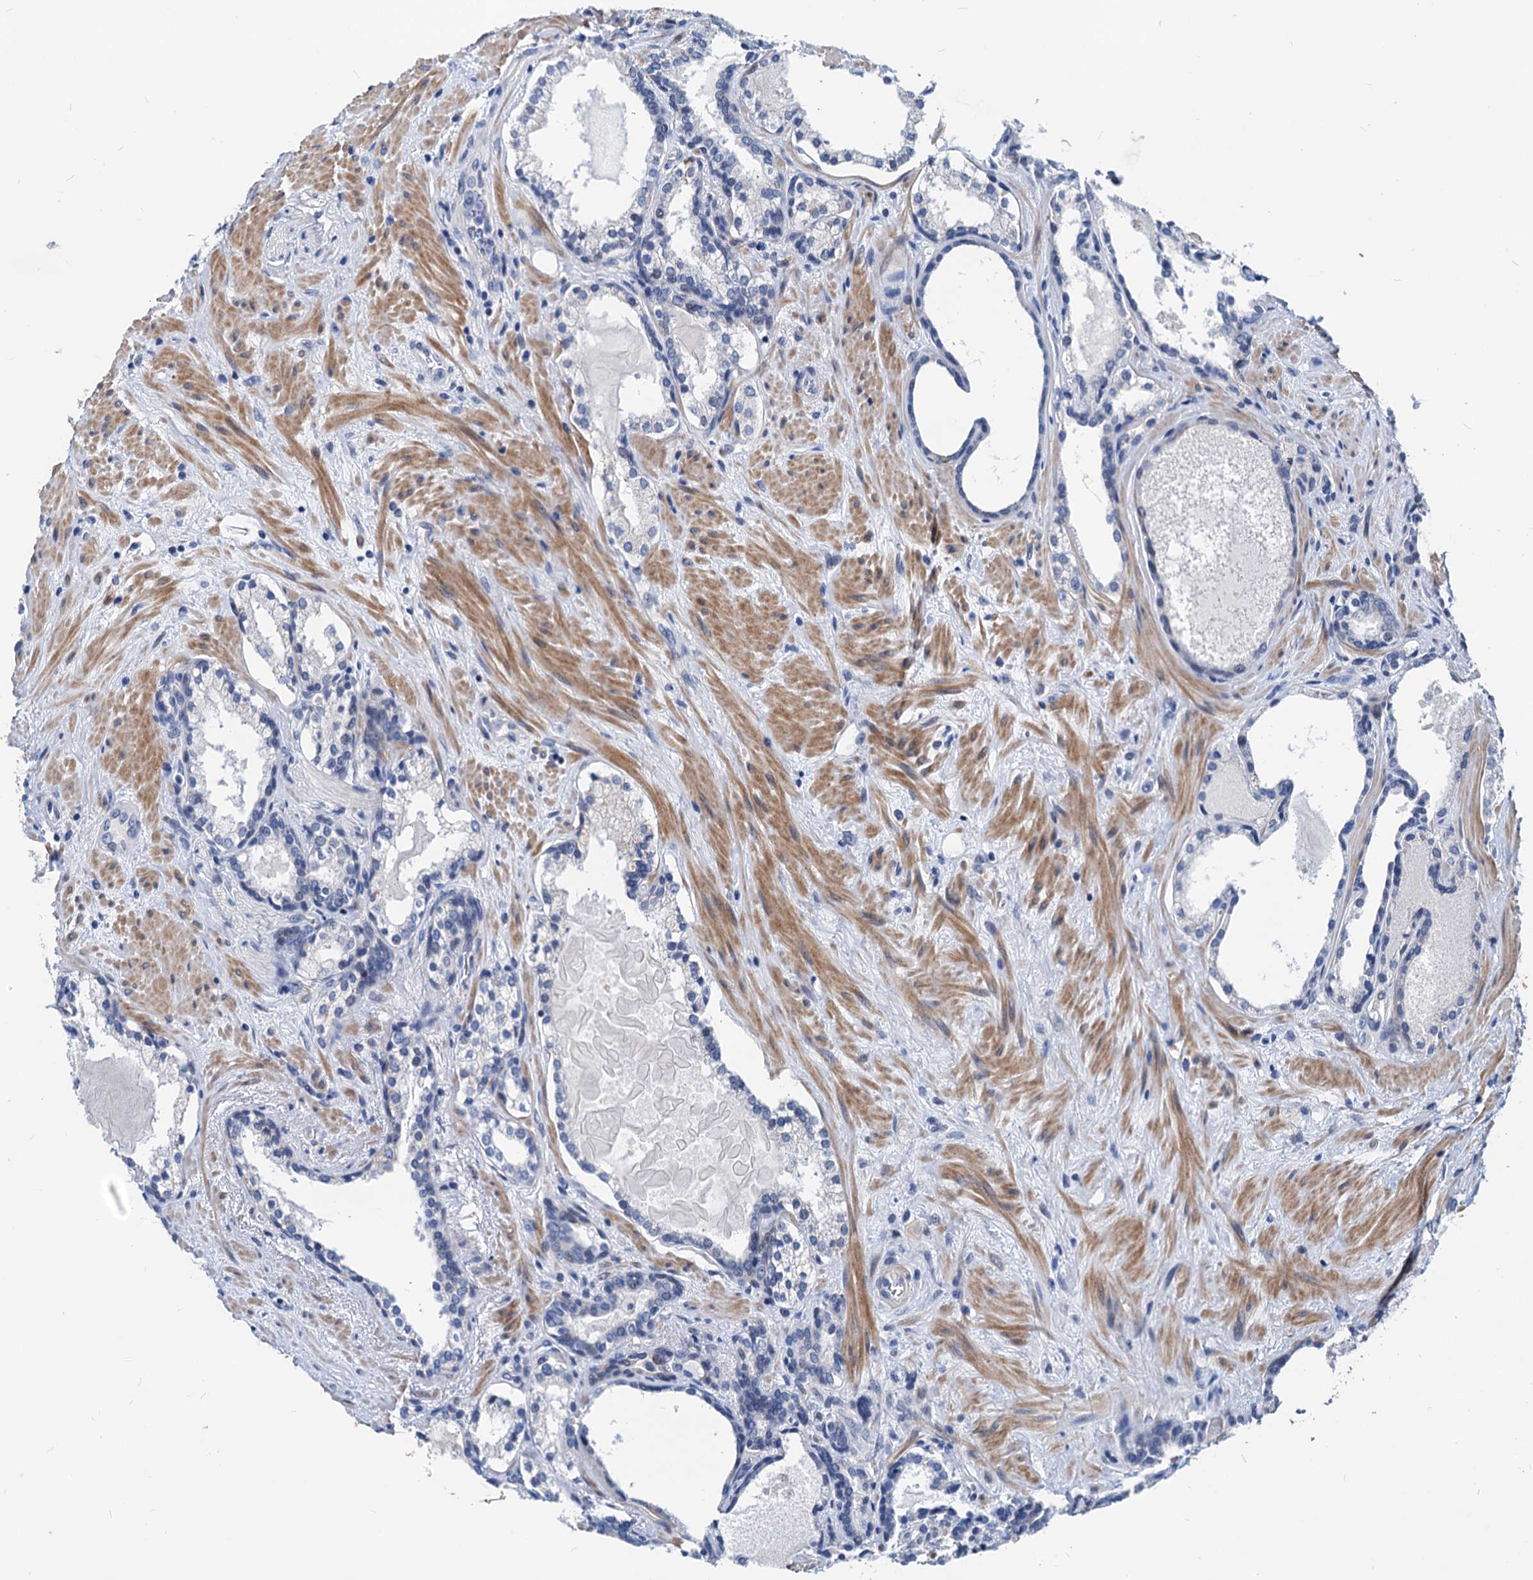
{"staining": {"intensity": "negative", "quantity": "none", "location": "none"}, "tissue": "prostate cancer", "cell_type": "Tumor cells", "image_type": "cancer", "snomed": [{"axis": "morphology", "description": "Adenocarcinoma, High grade"}, {"axis": "topography", "description": "Prostate"}], "caption": "Adenocarcinoma (high-grade) (prostate) stained for a protein using immunohistochemistry exhibits no expression tumor cells.", "gene": "HSF2", "patient": {"sex": "male", "age": 58}}